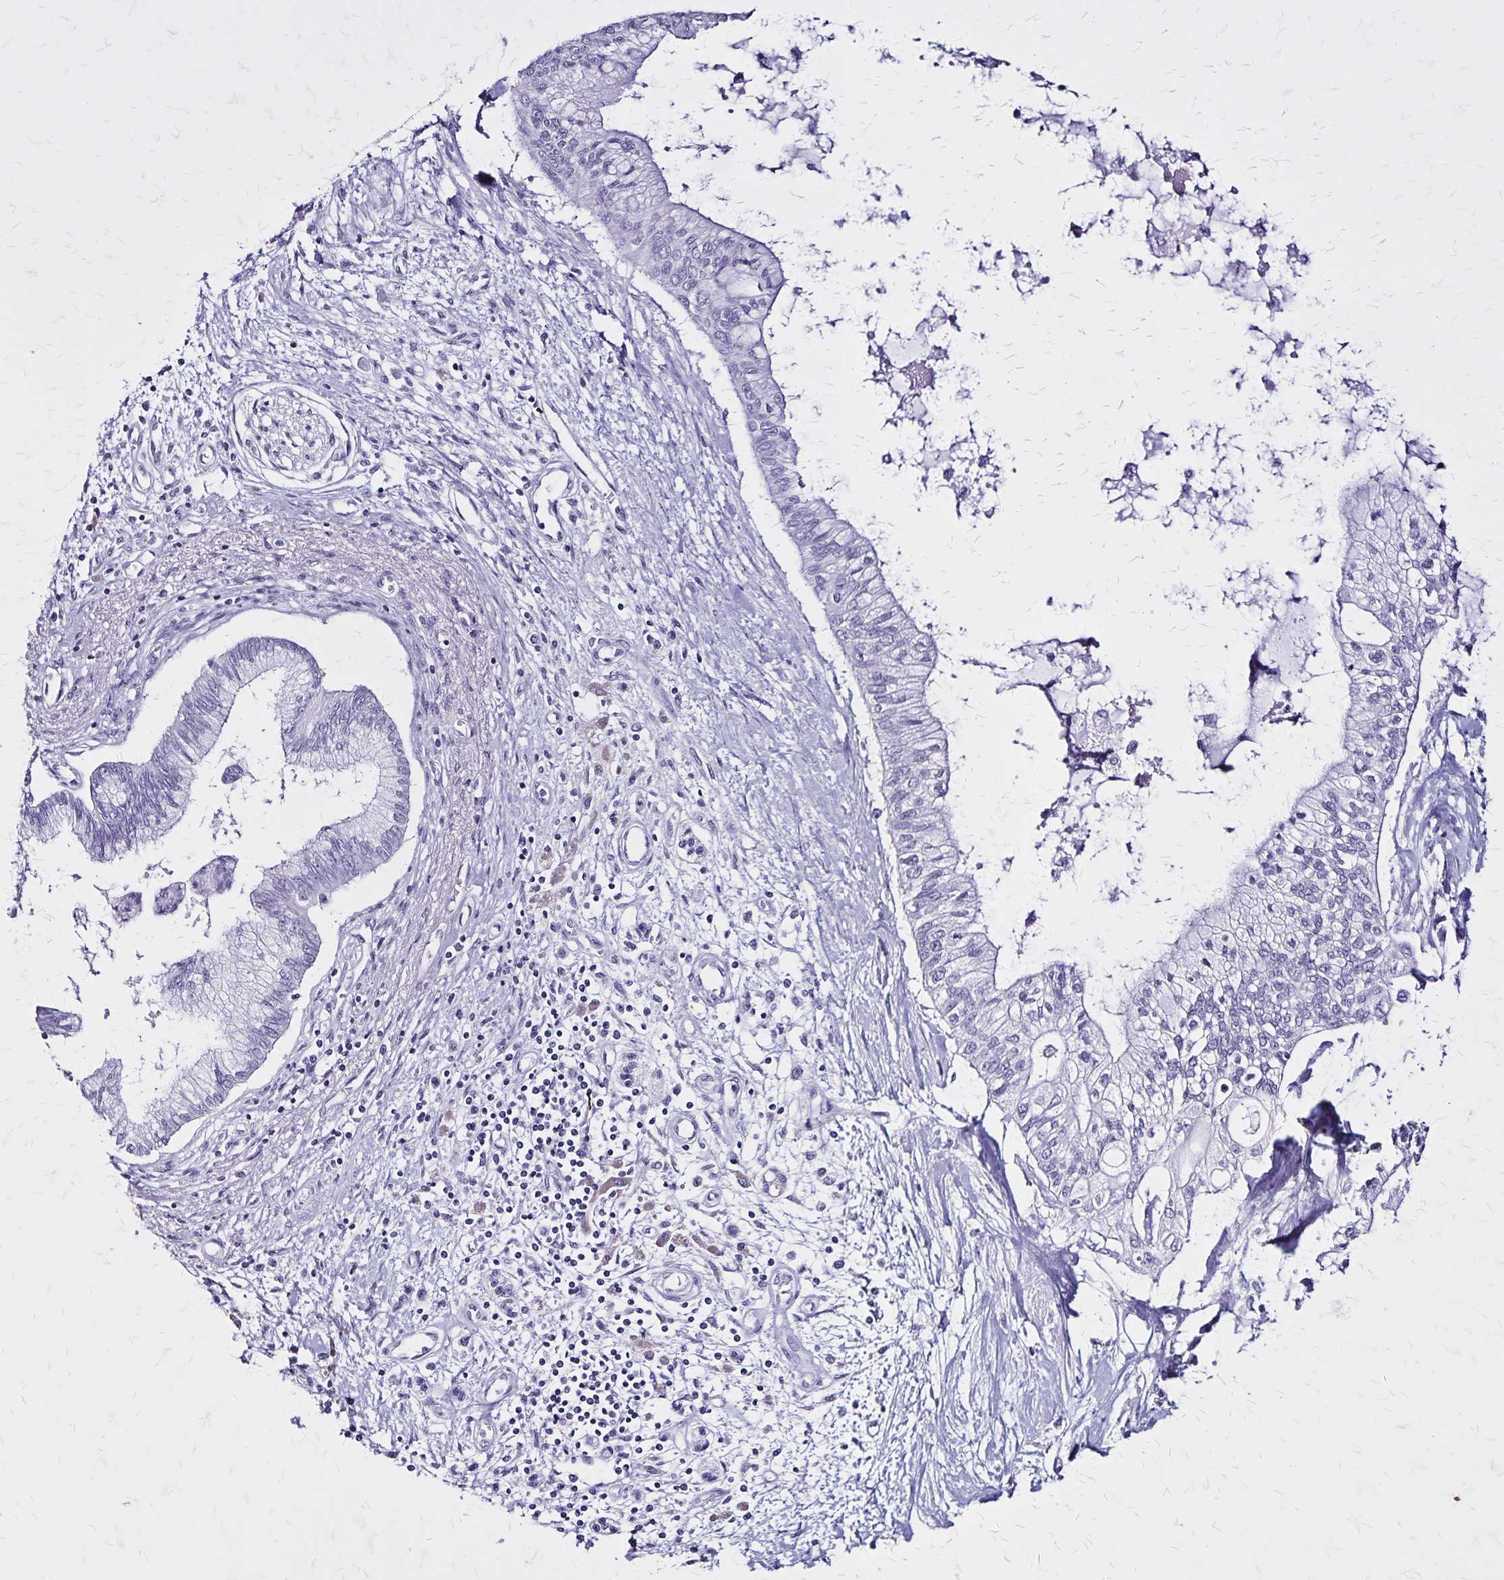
{"staining": {"intensity": "negative", "quantity": "none", "location": "none"}, "tissue": "pancreatic cancer", "cell_type": "Tumor cells", "image_type": "cancer", "snomed": [{"axis": "morphology", "description": "Adenocarcinoma, NOS"}, {"axis": "topography", "description": "Pancreas"}], "caption": "Protein analysis of pancreatic cancer (adenocarcinoma) exhibits no significant staining in tumor cells.", "gene": "KRT2", "patient": {"sex": "female", "age": 77}}